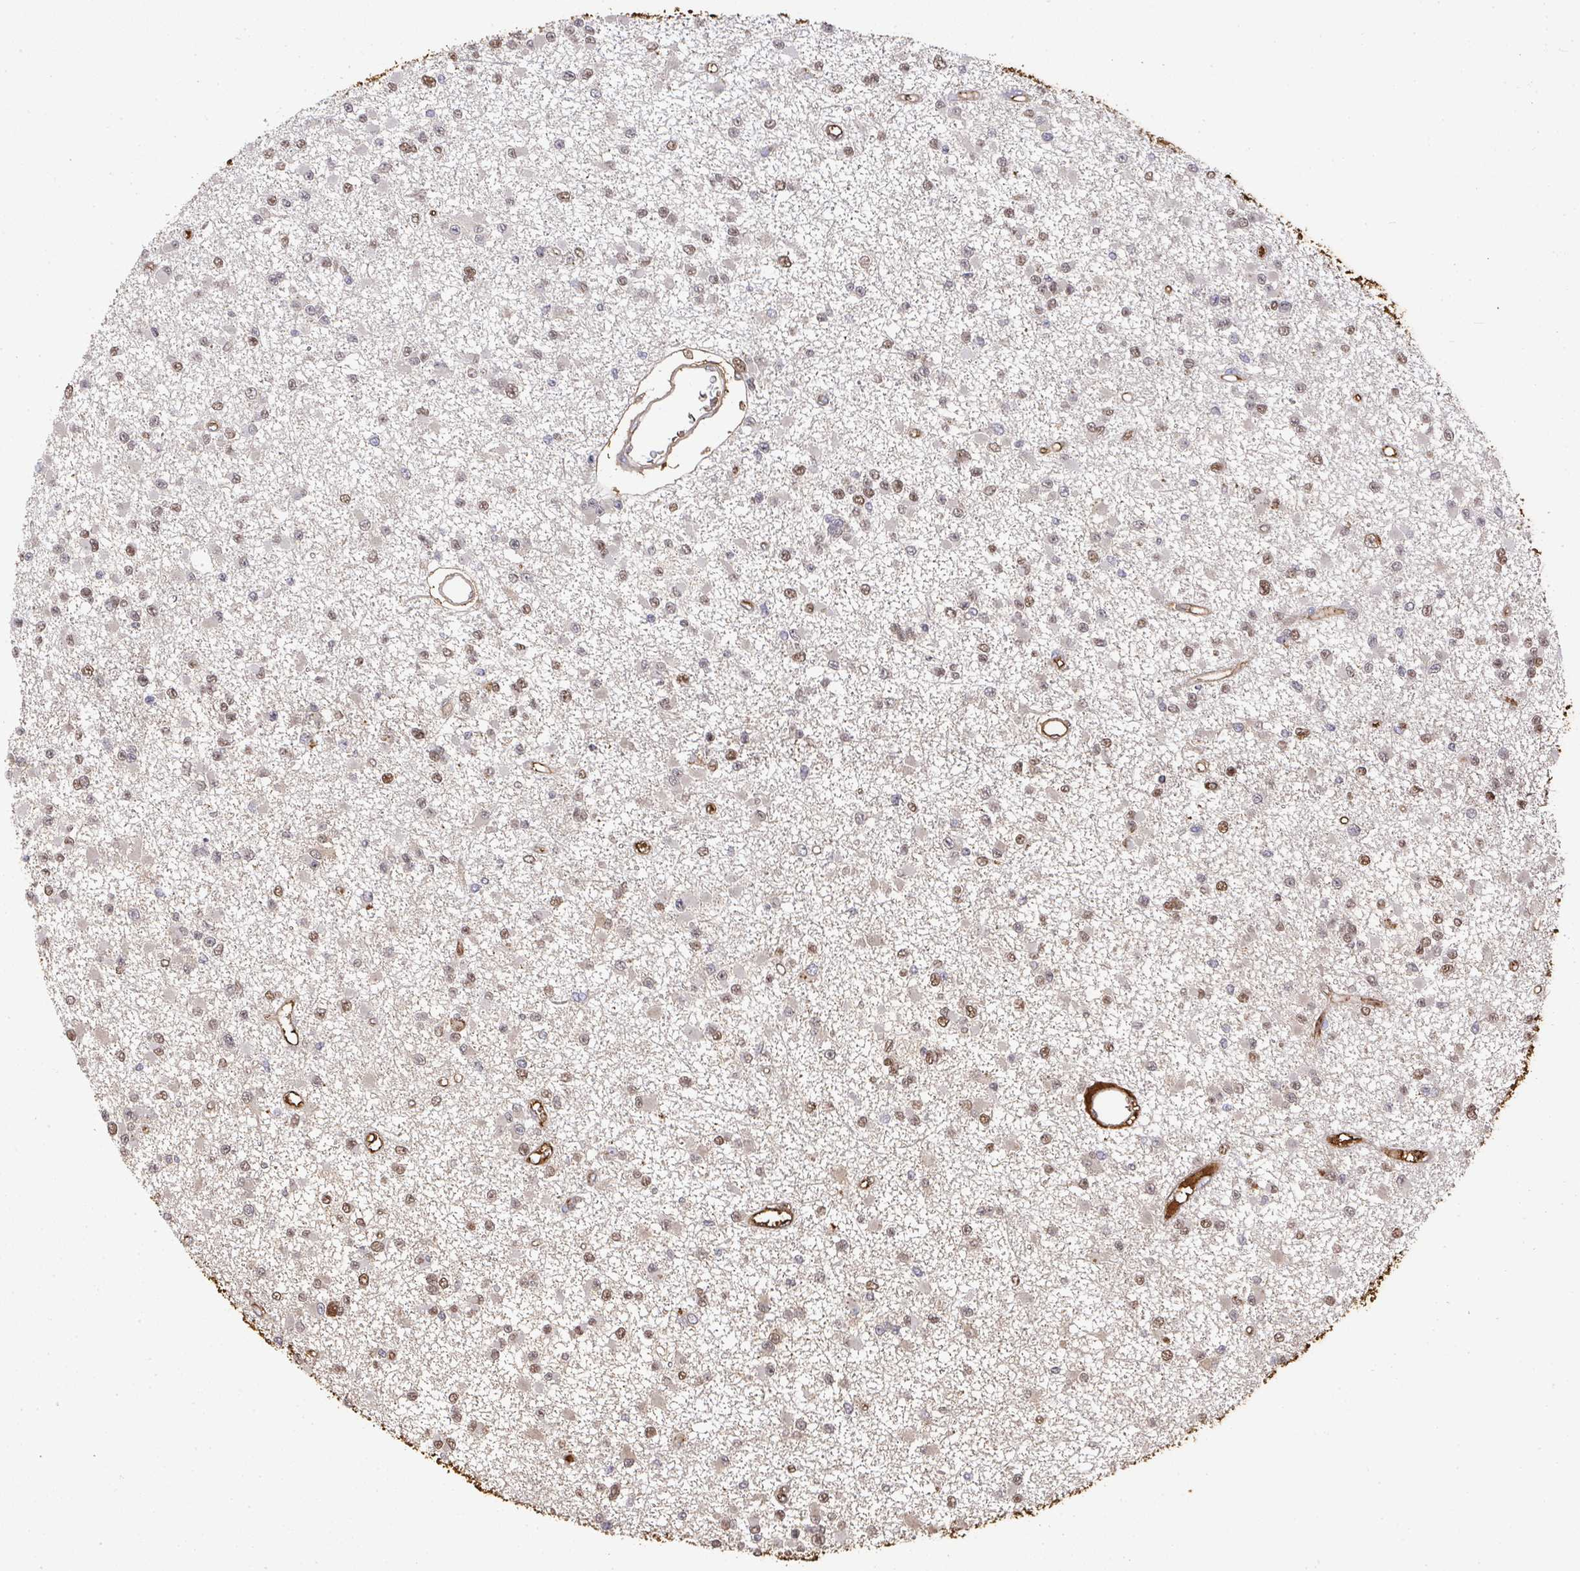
{"staining": {"intensity": "moderate", "quantity": "25%-75%", "location": "nuclear"}, "tissue": "glioma", "cell_type": "Tumor cells", "image_type": "cancer", "snomed": [{"axis": "morphology", "description": "Glioma, malignant, Low grade"}, {"axis": "topography", "description": "Brain"}], "caption": "The histopathology image shows a brown stain indicating the presence of a protein in the nuclear of tumor cells in malignant low-grade glioma.", "gene": "ALB", "patient": {"sex": "female", "age": 22}}